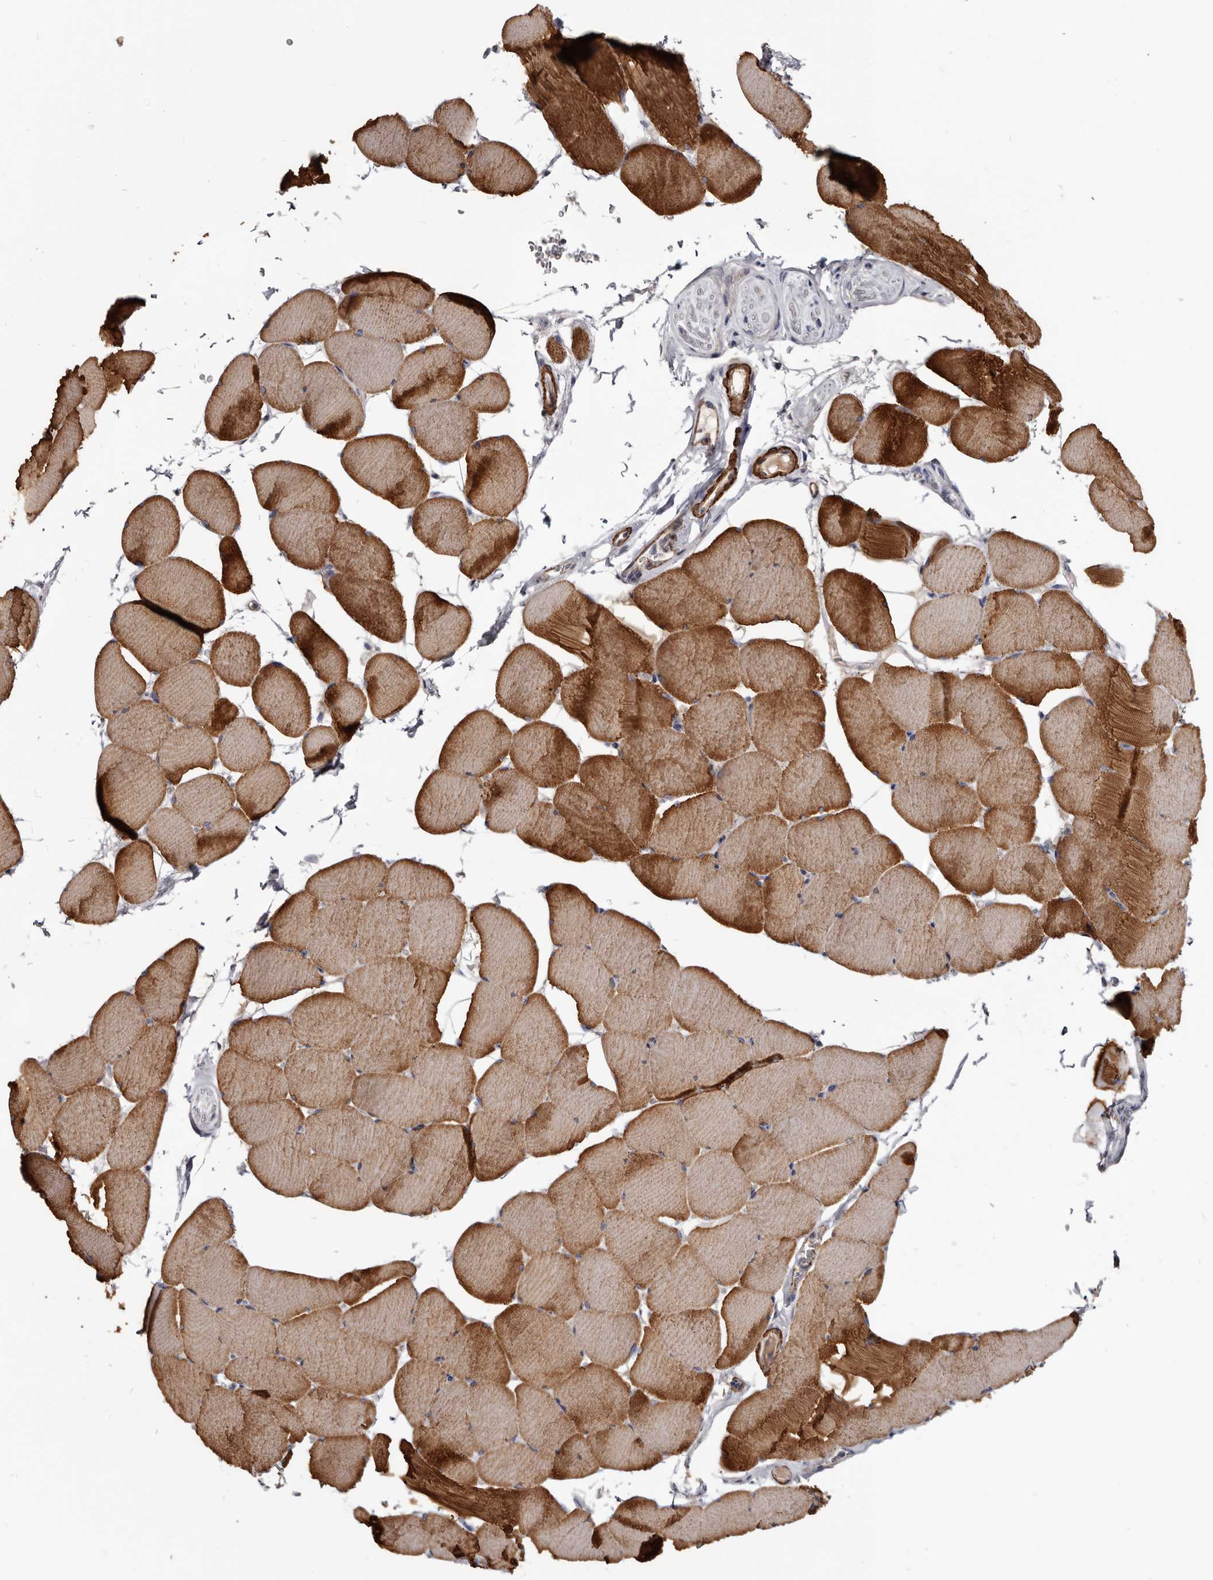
{"staining": {"intensity": "strong", "quantity": ">75%", "location": "cytoplasmic/membranous"}, "tissue": "skeletal muscle", "cell_type": "Myocytes", "image_type": "normal", "snomed": [{"axis": "morphology", "description": "Normal tissue, NOS"}, {"axis": "topography", "description": "Skeletal muscle"}], "caption": "DAB immunohistochemical staining of unremarkable skeletal muscle shows strong cytoplasmic/membranous protein staining in about >75% of myocytes. (brown staining indicates protein expression, while blue staining denotes nuclei).", "gene": "CGN", "patient": {"sex": "male", "age": 62}}